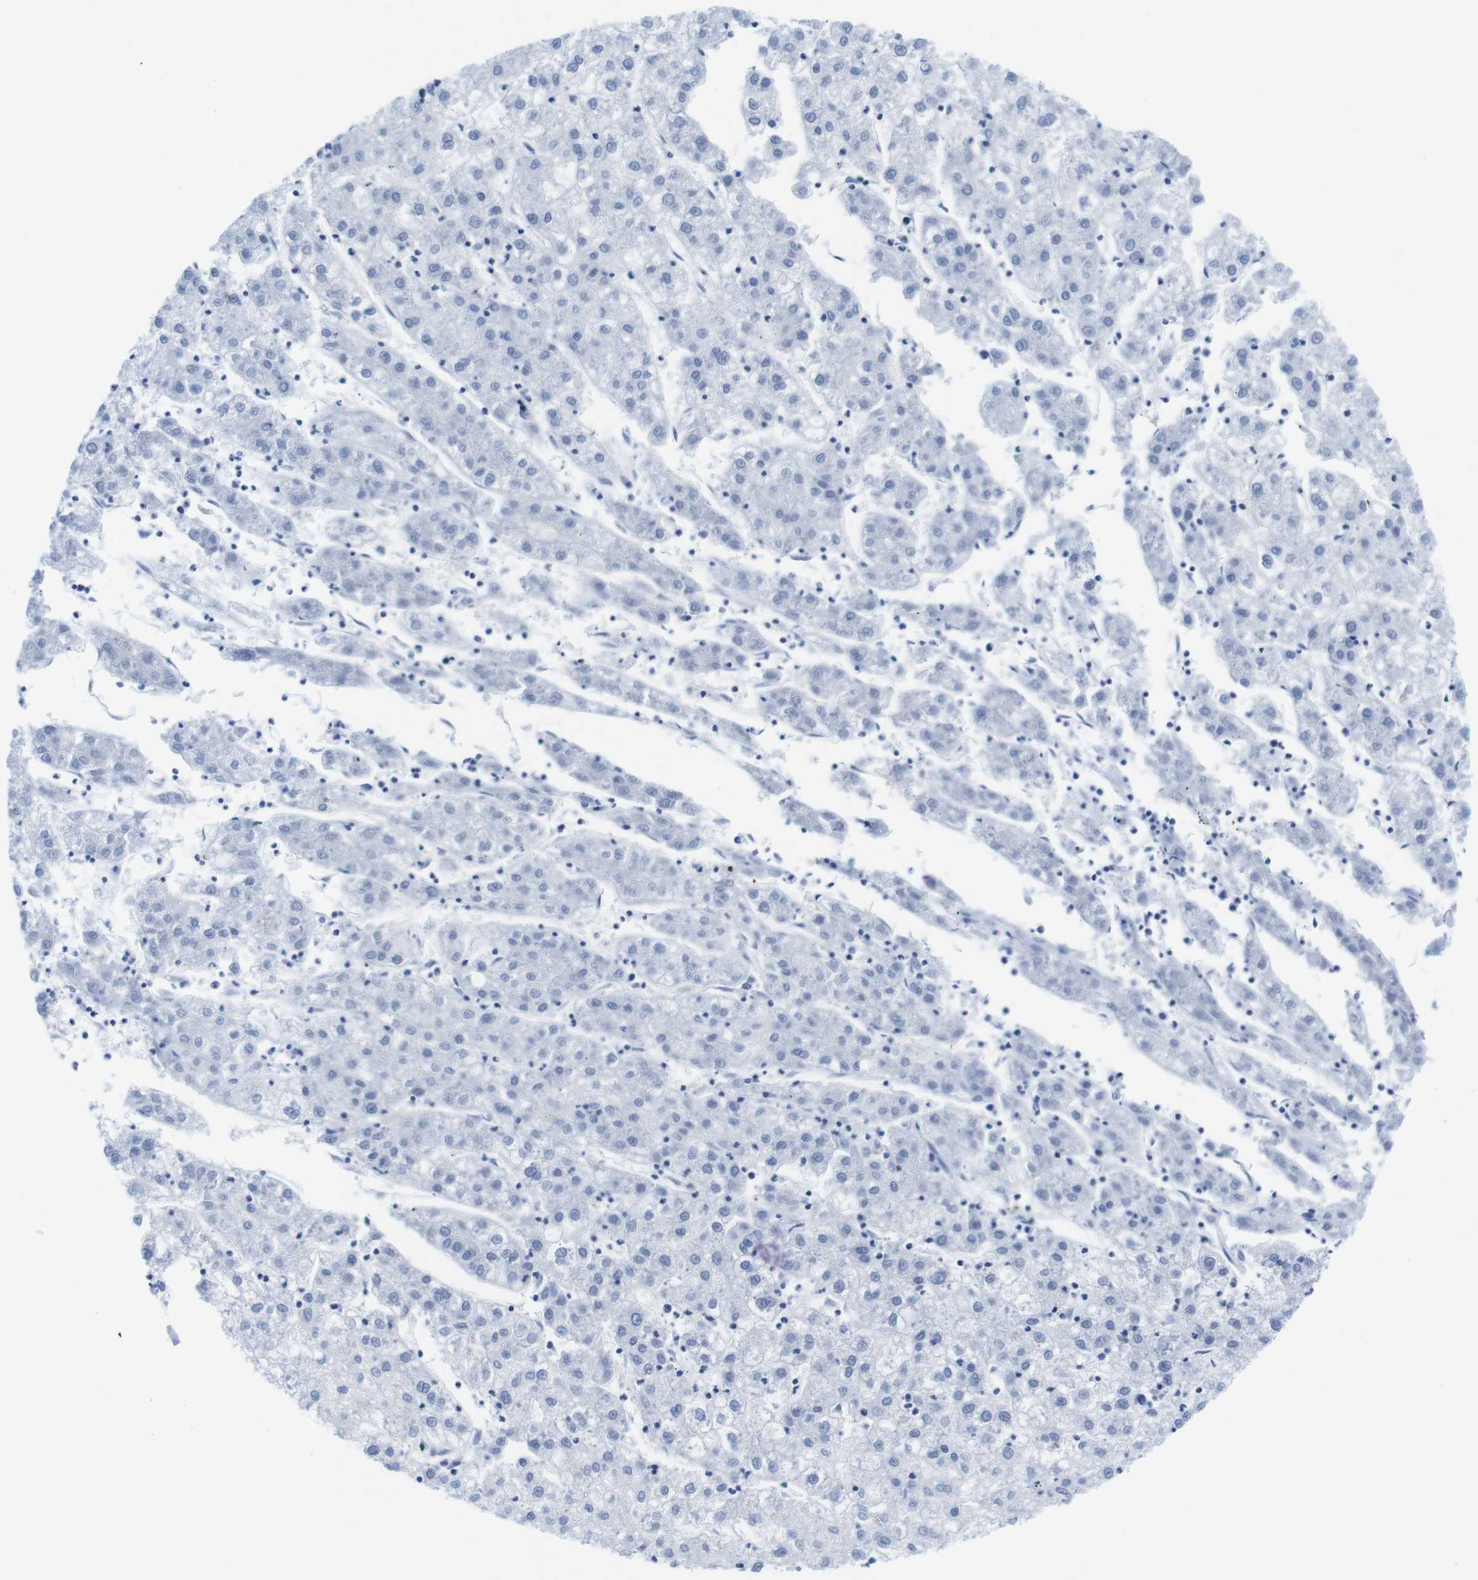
{"staining": {"intensity": "negative", "quantity": "none", "location": "none"}, "tissue": "liver cancer", "cell_type": "Tumor cells", "image_type": "cancer", "snomed": [{"axis": "morphology", "description": "Carcinoma, Hepatocellular, NOS"}, {"axis": "topography", "description": "Liver"}], "caption": "Immunohistochemical staining of hepatocellular carcinoma (liver) reveals no significant positivity in tumor cells.", "gene": "IFI16", "patient": {"sex": "male", "age": 72}}